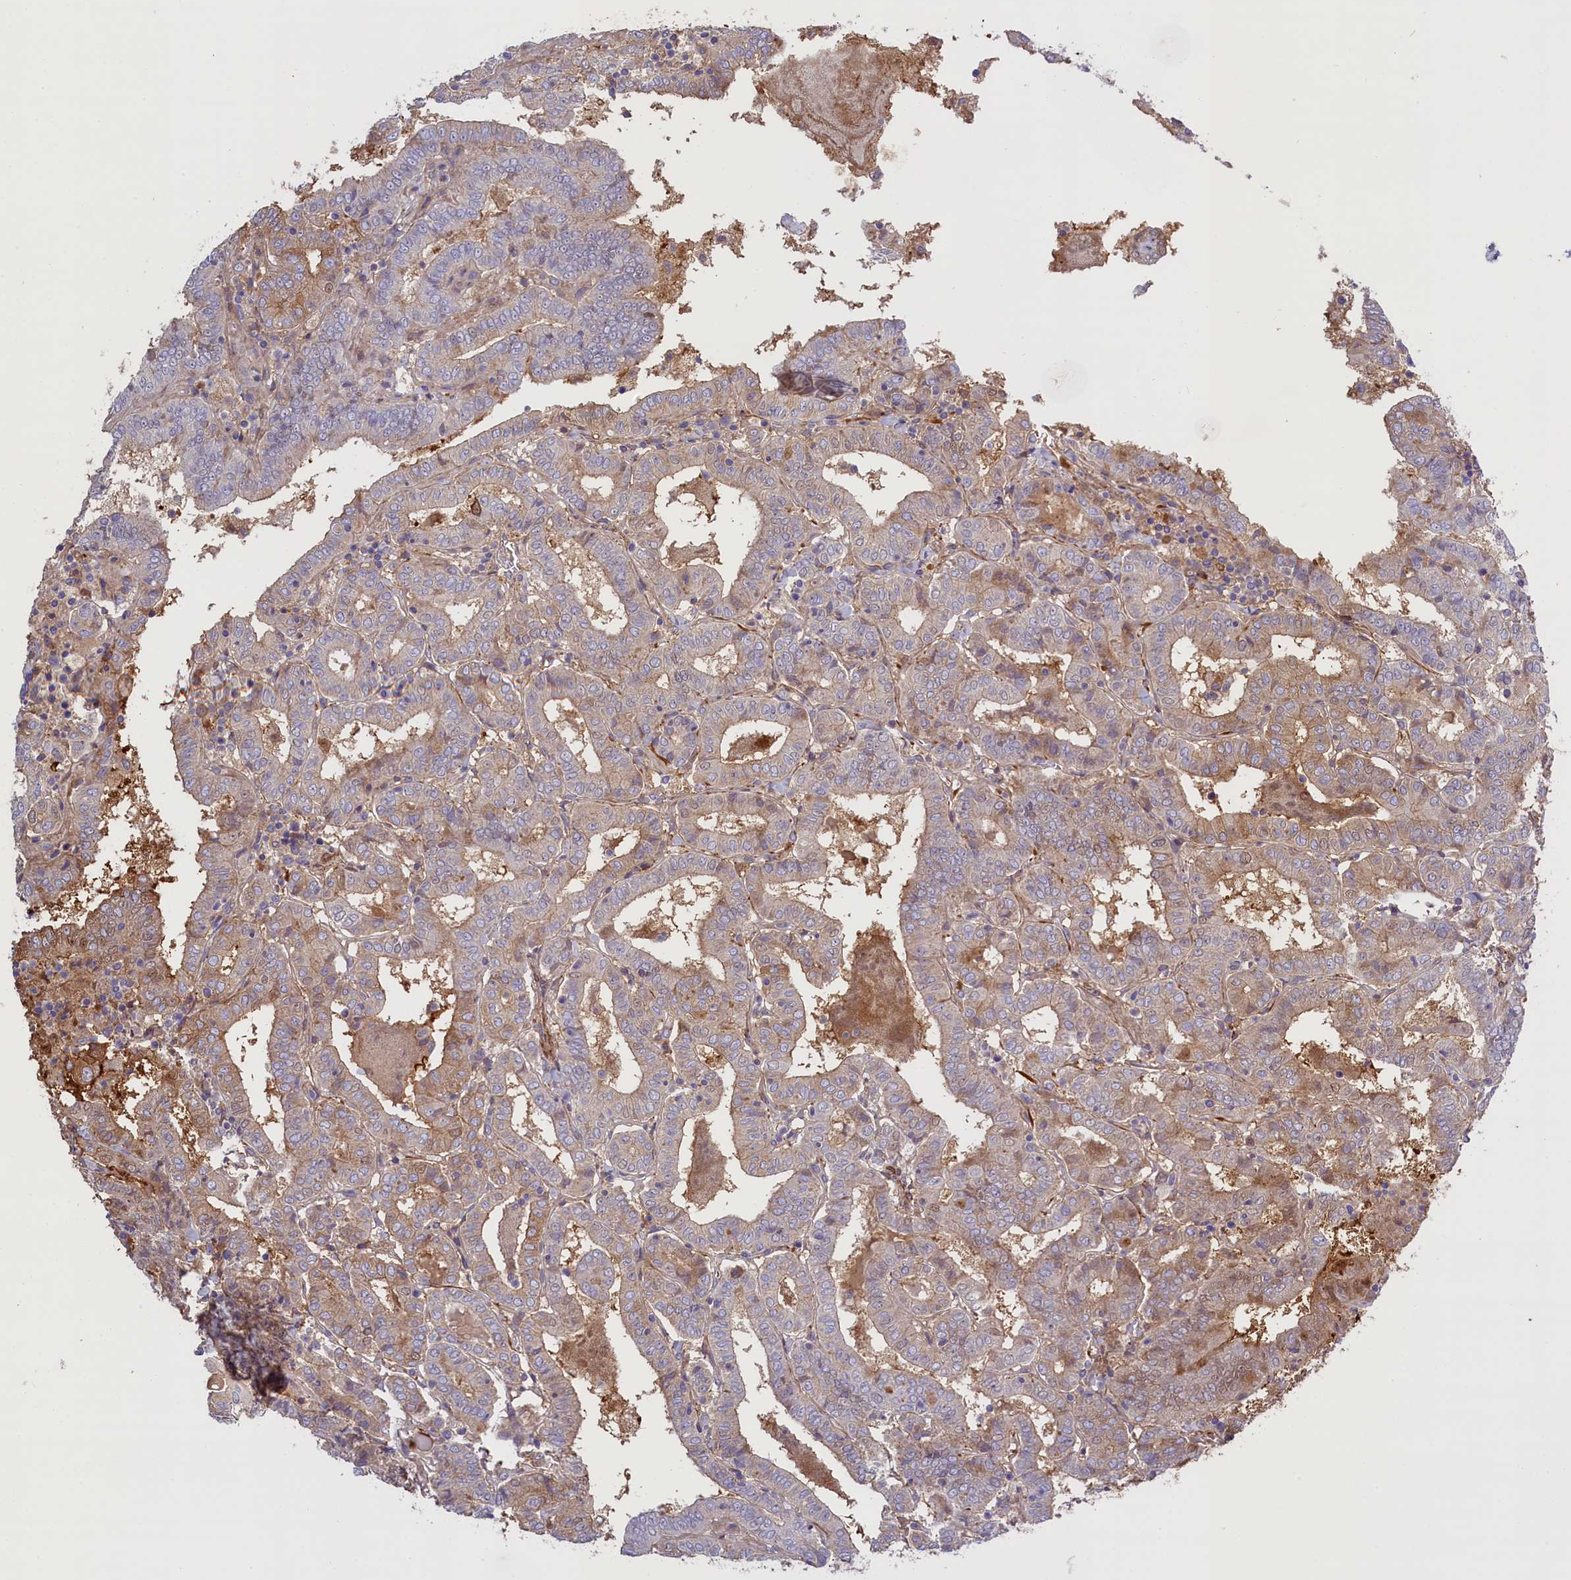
{"staining": {"intensity": "weak", "quantity": "<25%", "location": "cytoplasmic/membranous"}, "tissue": "thyroid cancer", "cell_type": "Tumor cells", "image_type": "cancer", "snomed": [{"axis": "morphology", "description": "Papillary adenocarcinoma, NOS"}, {"axis": "topography", "description": "Thyroid gland"}], "caption": "There is no significant staining in tumor cells of thyroid cancer. Brightfield microscopy of immunohistochemistry (IHC) stained with DAB (3,3'-diaminobenzidine) (brown) and hematoxylin (blue), captured at high magnification.", "gene": "FUZ", "patient": {"sex": "female", "age": 72}}